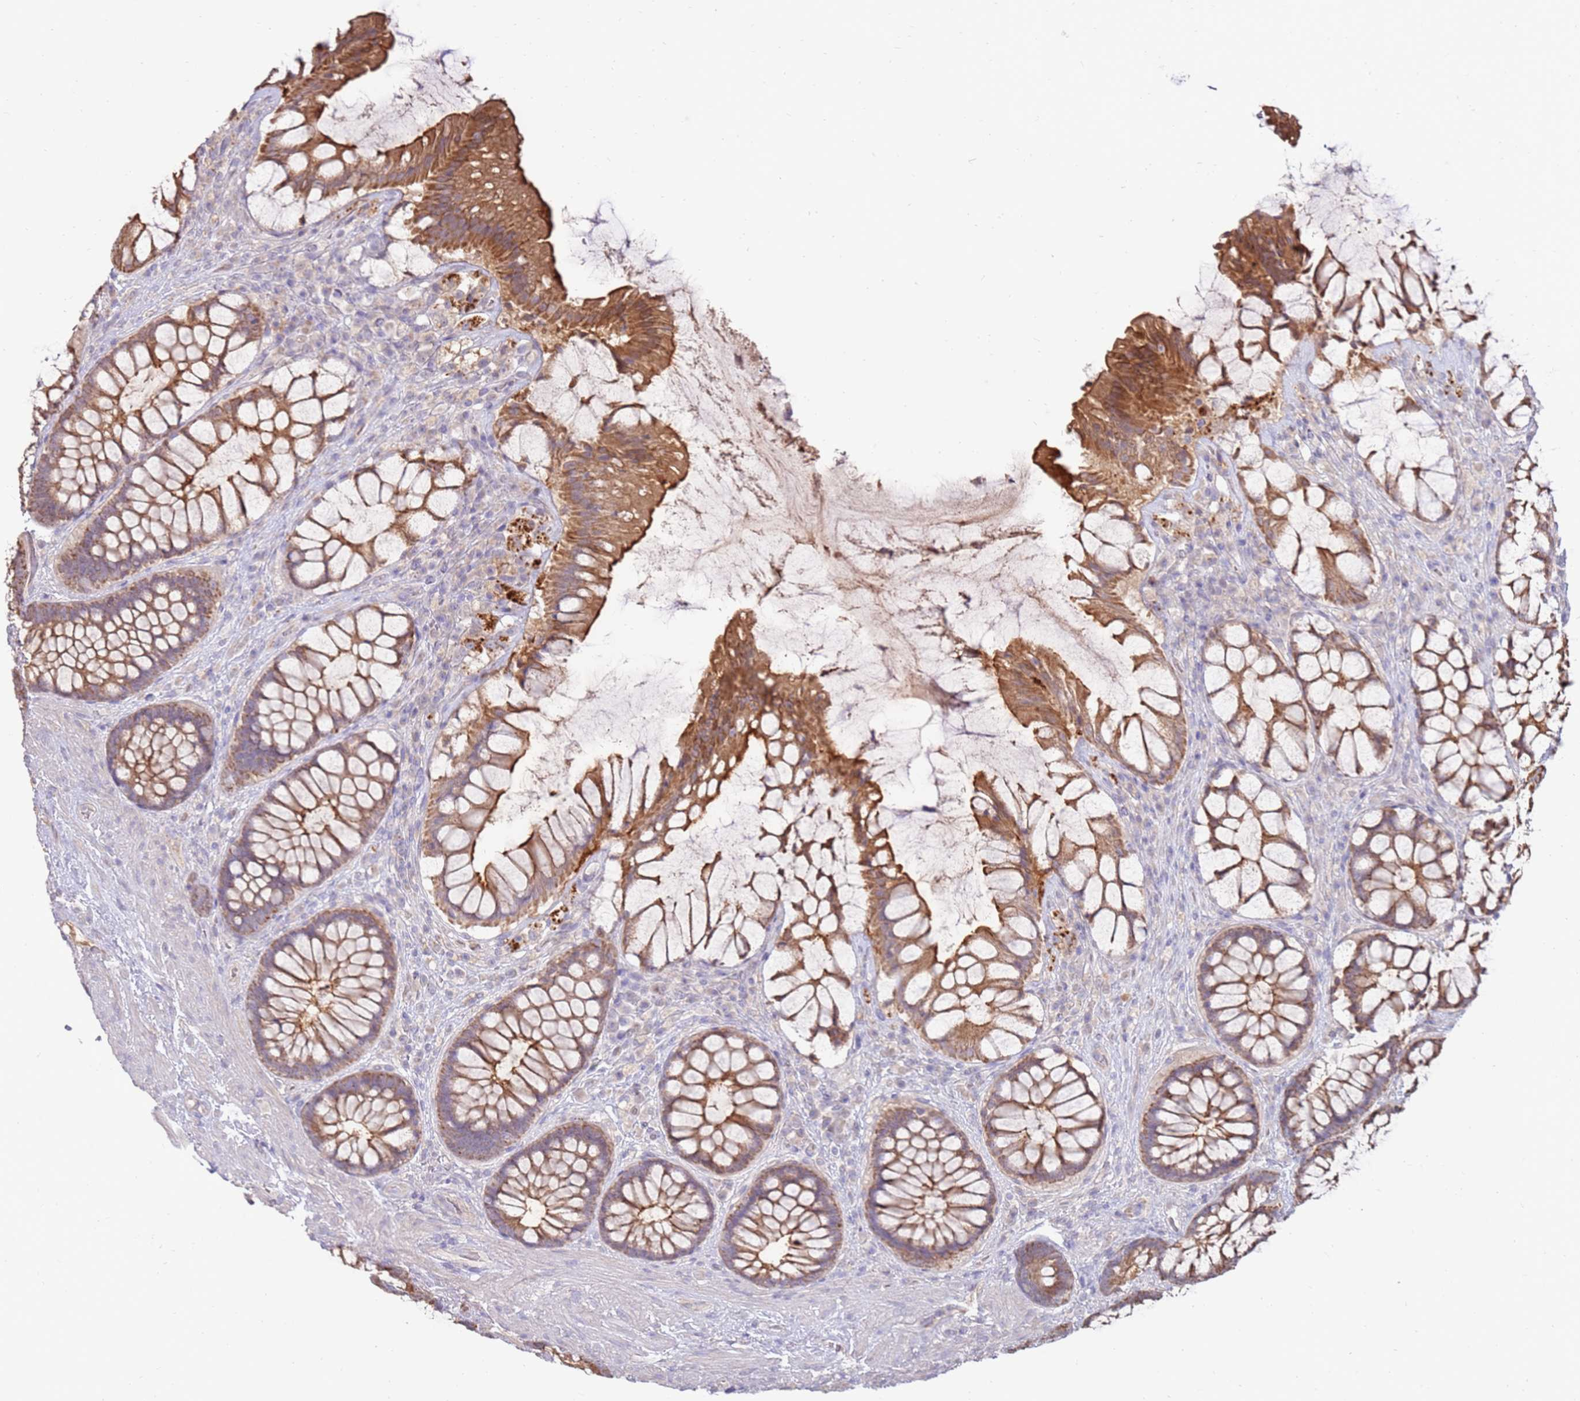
{"staining": {"intensity": "moderate", "quantity": ">75%", "location": "cytoplasmic/membranous"}, "tissue": "rectum", "cell_type": "Glandular cells", "image_type": "normal", "snomed": [{"axis": "morphology", "description": "Normal tissue, NOS"}, {"axis": "topography", "description": "Rectum"}], "caption": "This is a histology image of IHC staining of benign rectum, which shows moderate positivity in the cytoplasmic/membranous of glandular cells.", "gene": "SLC44A4", "patient": {"sex": "female", "age": 58}}